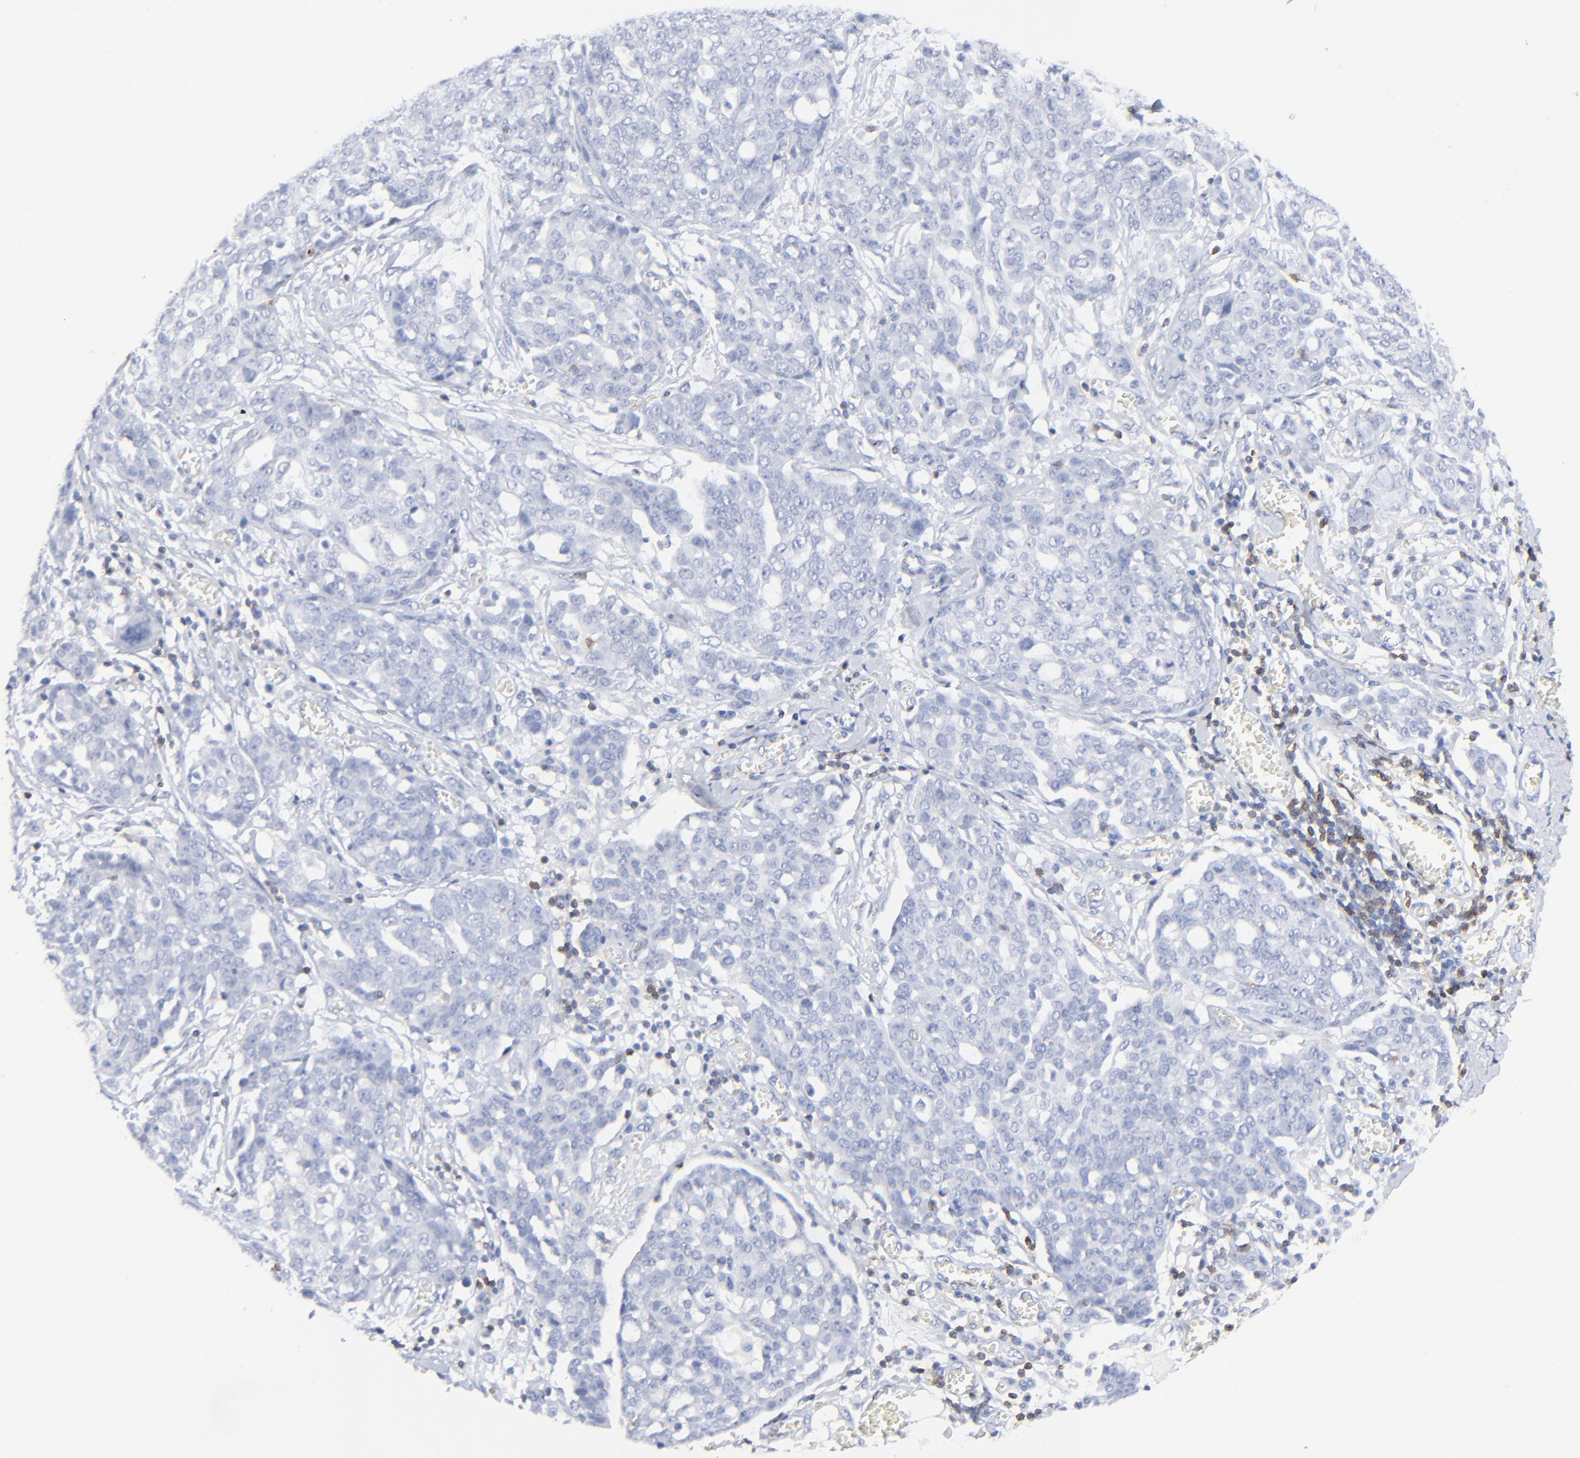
{"staining": {"intensity": "negative", "quantity": "none", "location": "none"}, "tissue": "ovarian cancer", "cell_type": "Tumor cells", "image_type": "cancer", "snomed": [{"axis": "morphology", "description": "Cystadenocarcinoma, serous, NOS"}, {"axis": "topography", "description": "Soft tissue"}, {"axis": "topography", "description": "Ovary"}], "caption": "Tumor cells show no significant expression in serous cystadenocarcinoma (ovarian).", "gene": "LCK", "patient": {"sex": "female", "age": 57}}